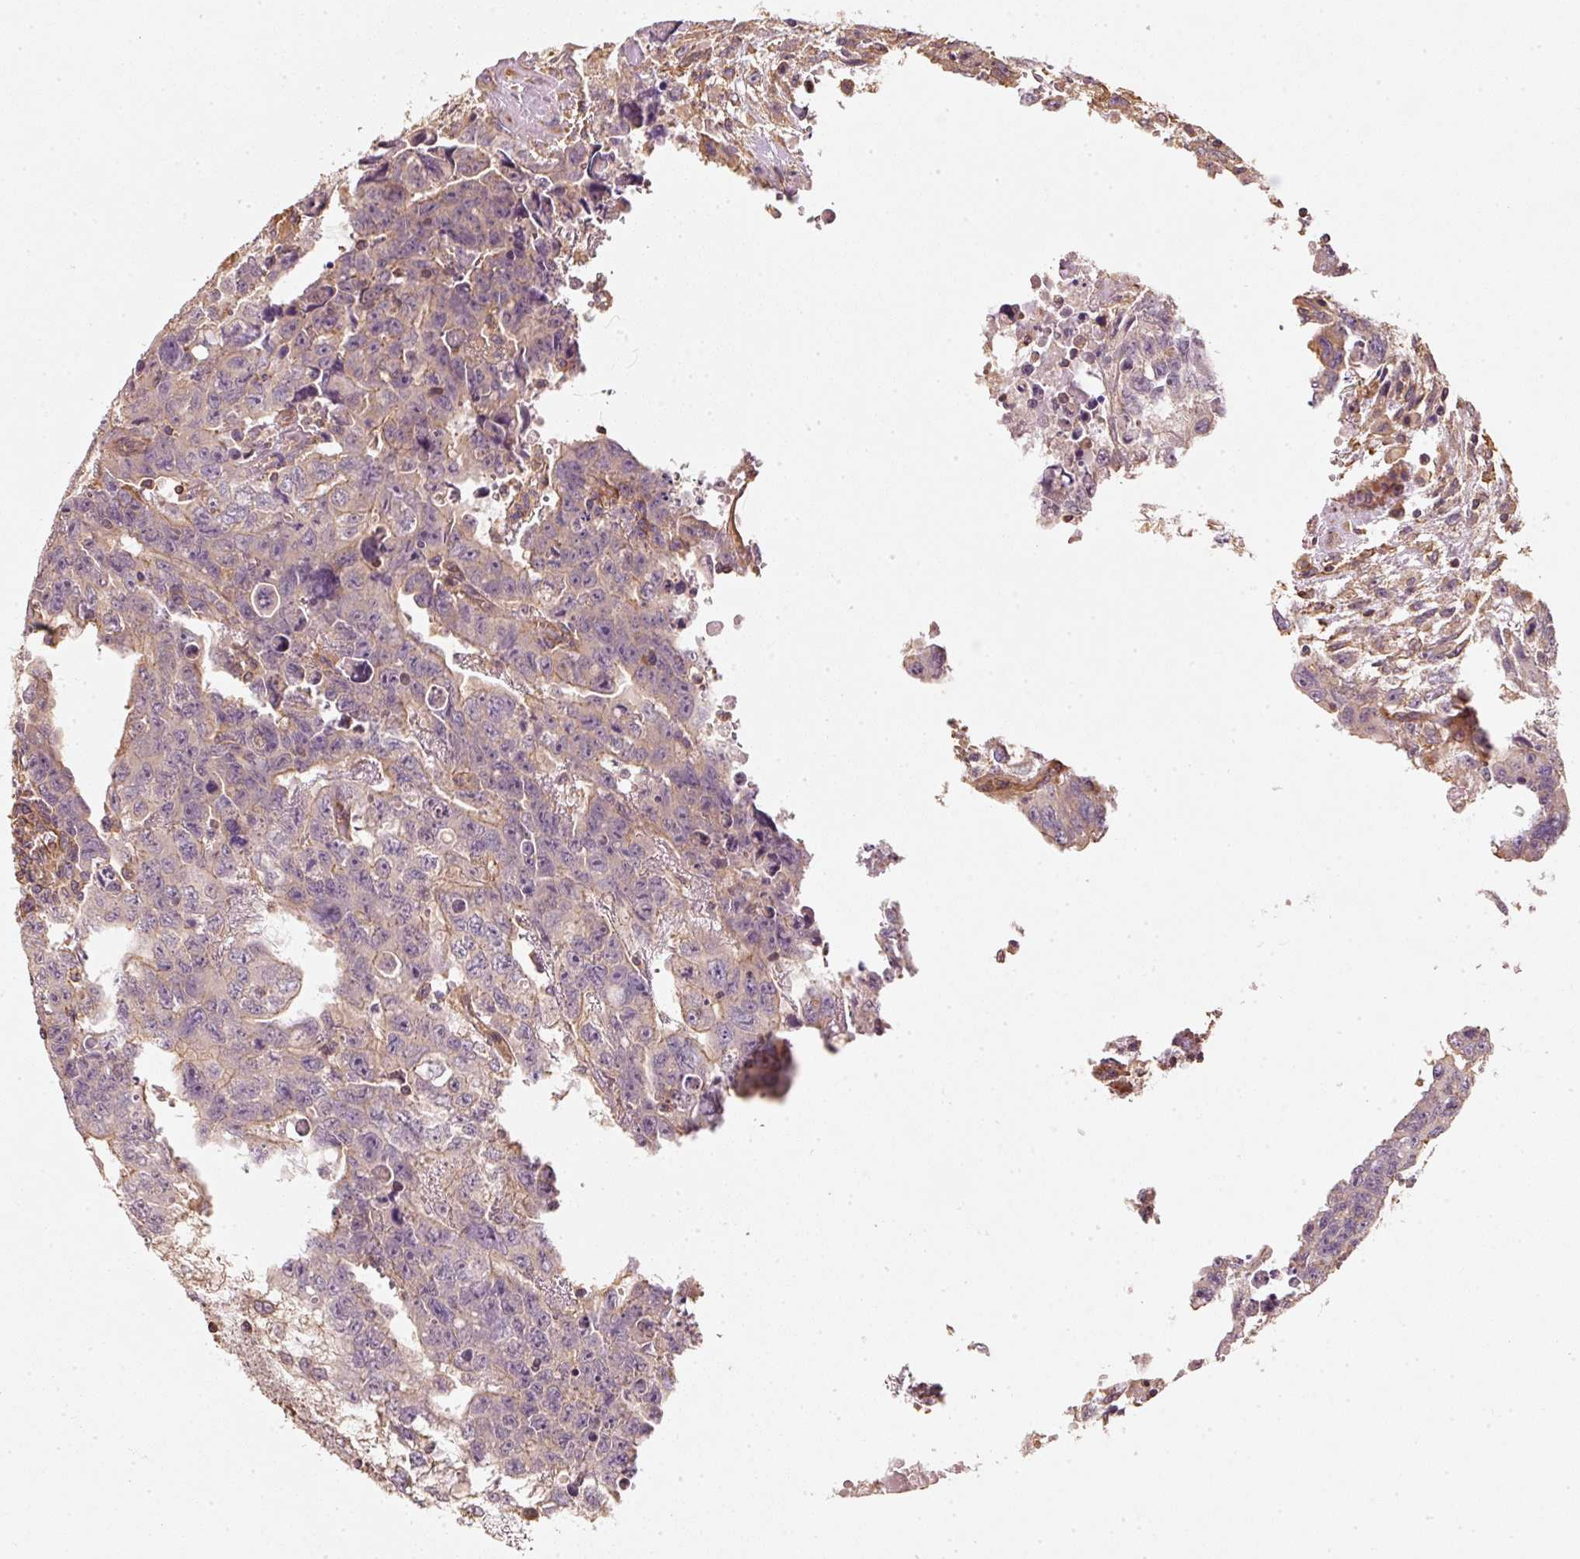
{"staining": {"intensity": "negative", "quantity": "none", "location": "none"}, "tissue": "testis cancer", "cell_type": "Tumor cells", "image_type": "cancer", "snomed": [{"axis": "morphology", "description": "Carcinoma, Embryonal, NOS"}, {"axis": "topography", "description": "Testis"}], "caption": "Immunohistochemical staining of human testis cancer displays no significant expression in tumor cells. The staining was performed using DAB (3,3'-diaminobenzidine) to visualize the protein expression in brown, while the nuclei were stained in blue with hematoxylin (Magnification: 20x).", "gene": "CEP95", "patient": {"sex": "male", "age": 24}}